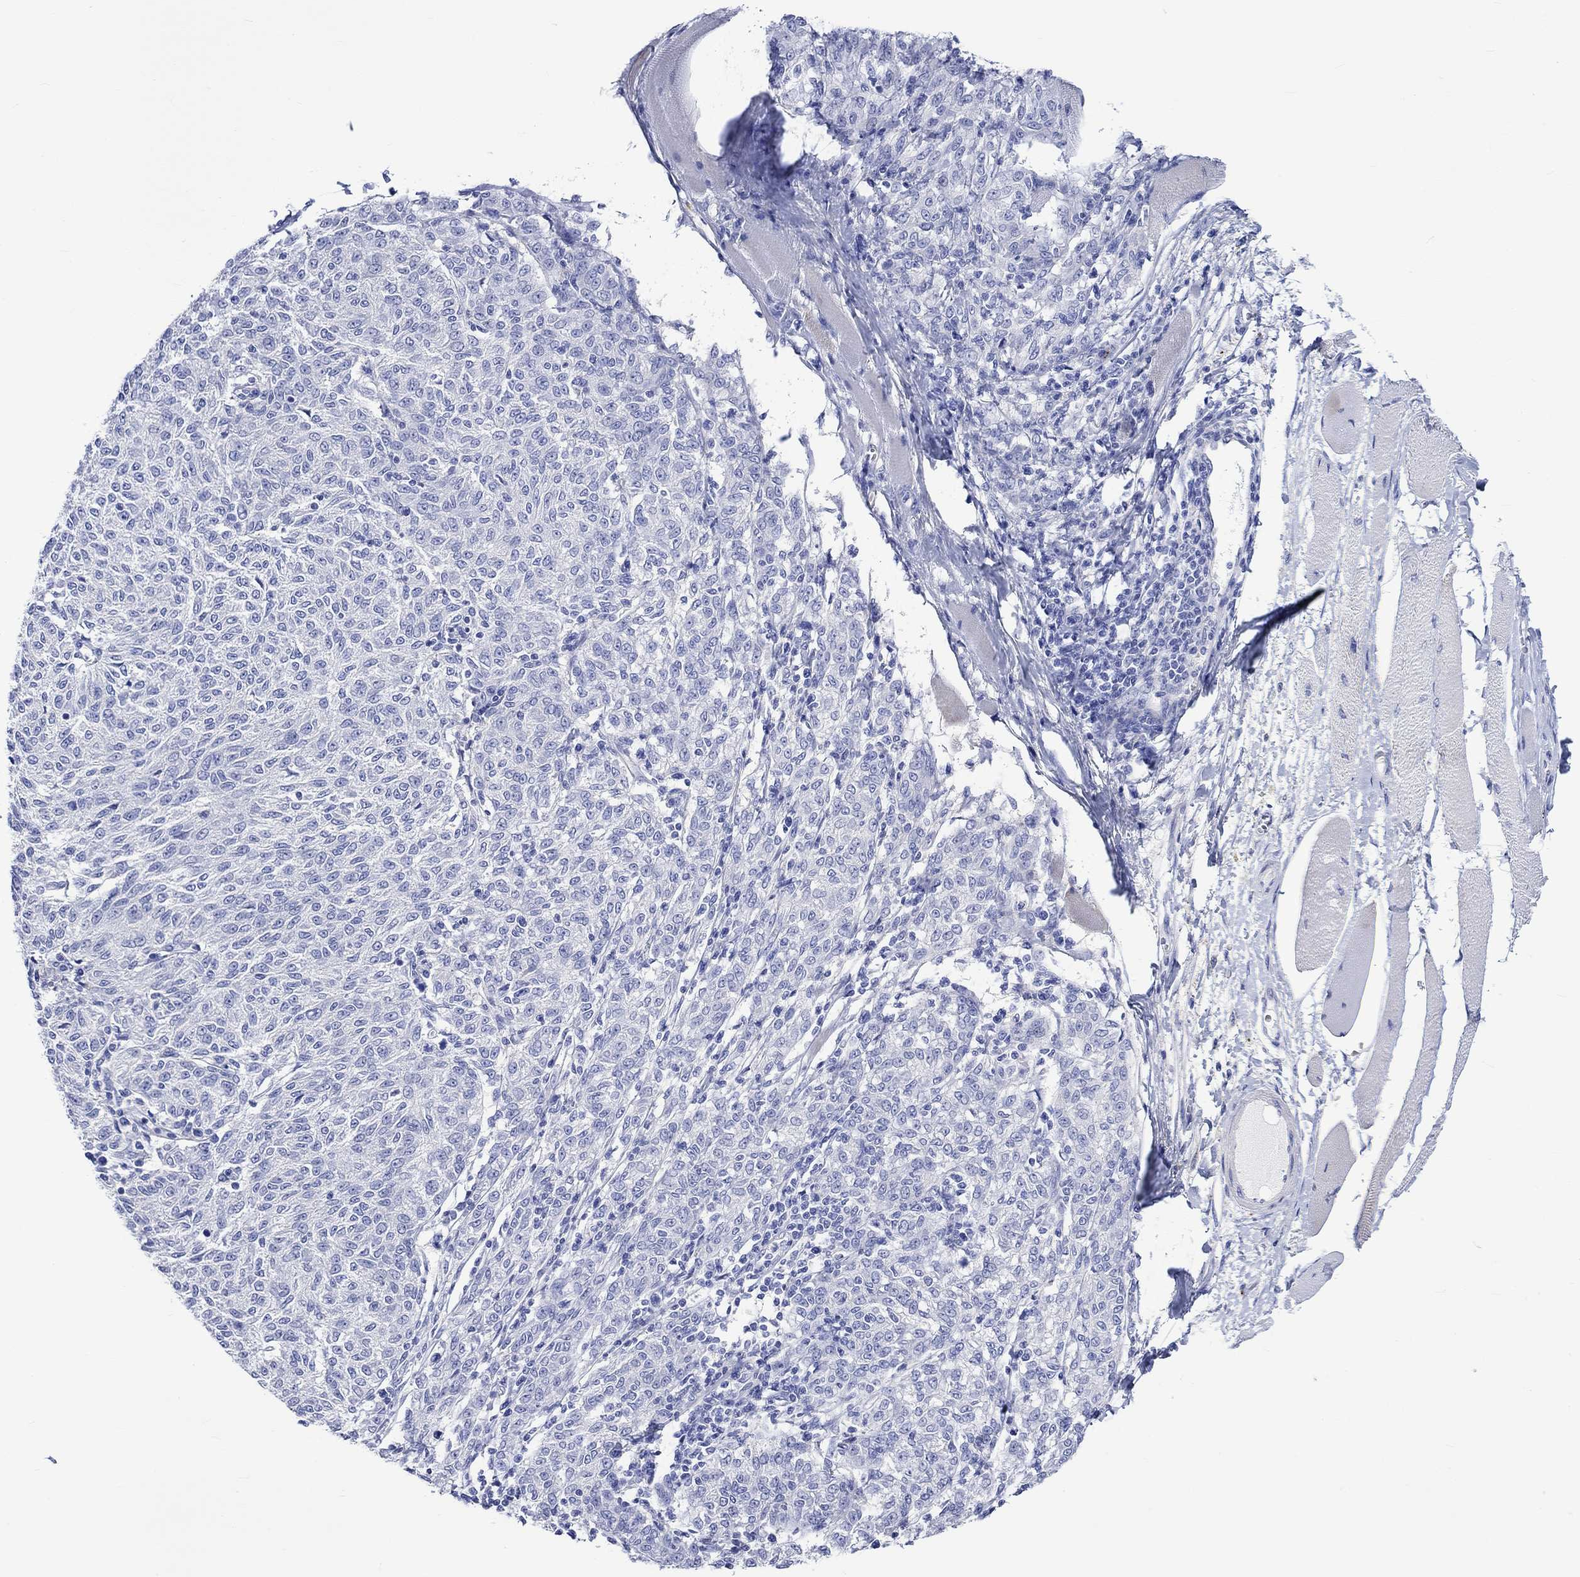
{"staining": {"intensity": "negative", "quantity": "none", "location": "none"}, "tissue": "melanoma", "cell_type": "Tumor cells", "image_type": "cancer", "snomed": [{"axis": "morphology", "description": "Malignant melanoma, NOS"}, {"axis": "topography", "description": "Skin"}], "caption": "The histopathology image exhibits no significant staining in tumor cells of melanoma.", "gene": "NRIP3", "patient": {"sex": "female", "age": 72}}